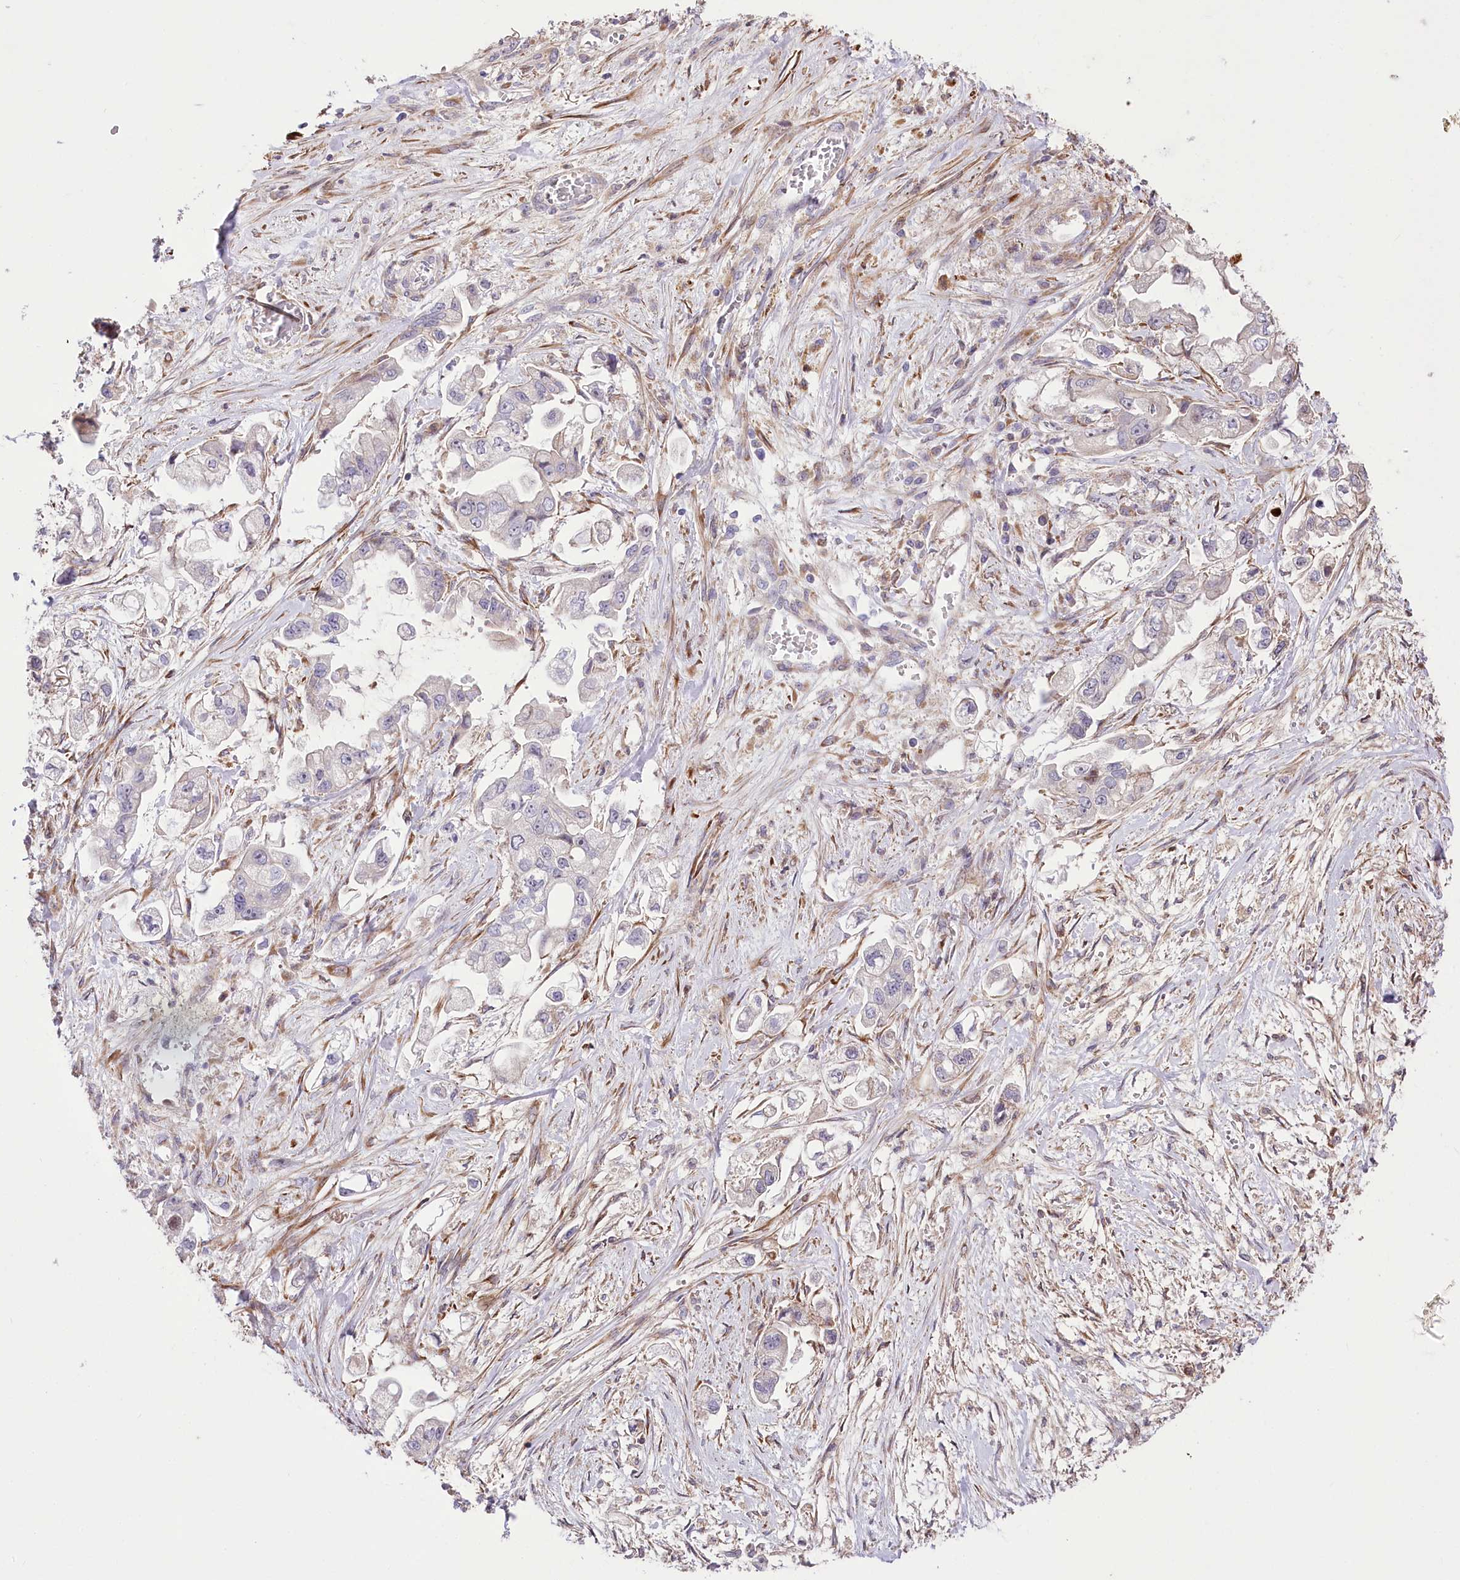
{"staining": {"intensity": "negative", "quantity": "none", "location": "none"}, "tissue": "stomach cancer", "cell_type": "Tumor cells", "image_type": "cancer", "snomed": [{"axis": "morphology", "description": "Adenocarcinoma, NOS"}, {"axis": "topography", "description": "Stomach"}], "caption": "Adenocarcinoma (stomach) stained for a protein using IHC displays no expression tumor cells.", "gene": "RNF24", "patient": {"sex": "male", "age": 62}}